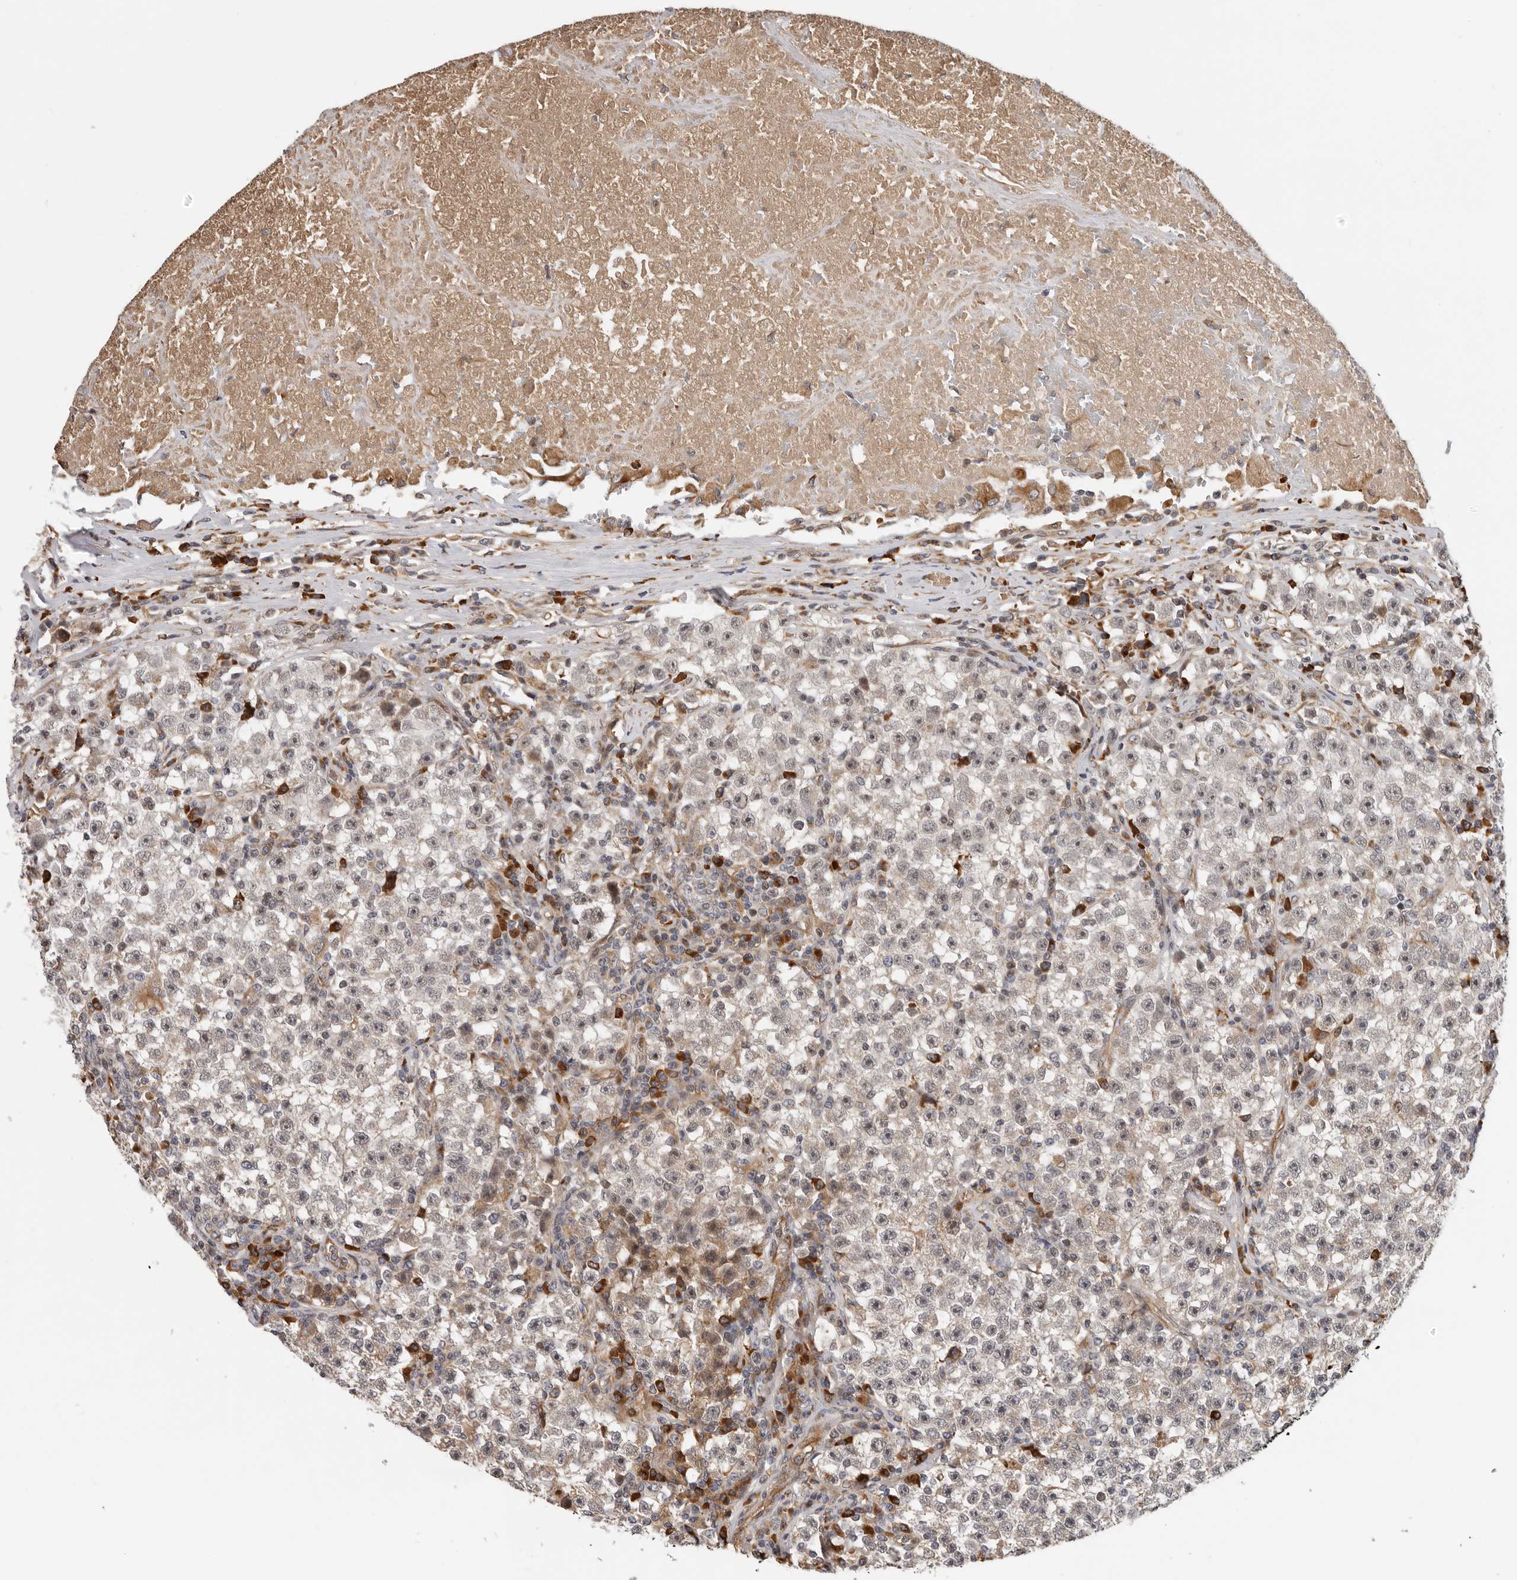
{"staining": {"intensity": "moderate", "quantity": "<25%", "location": "cytoplasmic/membranous"}, "tissue": "testis cancer", "cell_type": "Tumor cells", "image_type": "cancer", "snomed": [{"axis": "morphology", "description": "Seminoma, NOS"}, {"axis": "topography", "description": "Testis"}], "caption": "Seminoma (testis) was stained to show a protein in brown. There is low levels of moderate cytoplasmic/membranous positivity in about <25% of tumor cells.", "gene": "RNF157", "patient": {"sex": "male", "age": 22}}